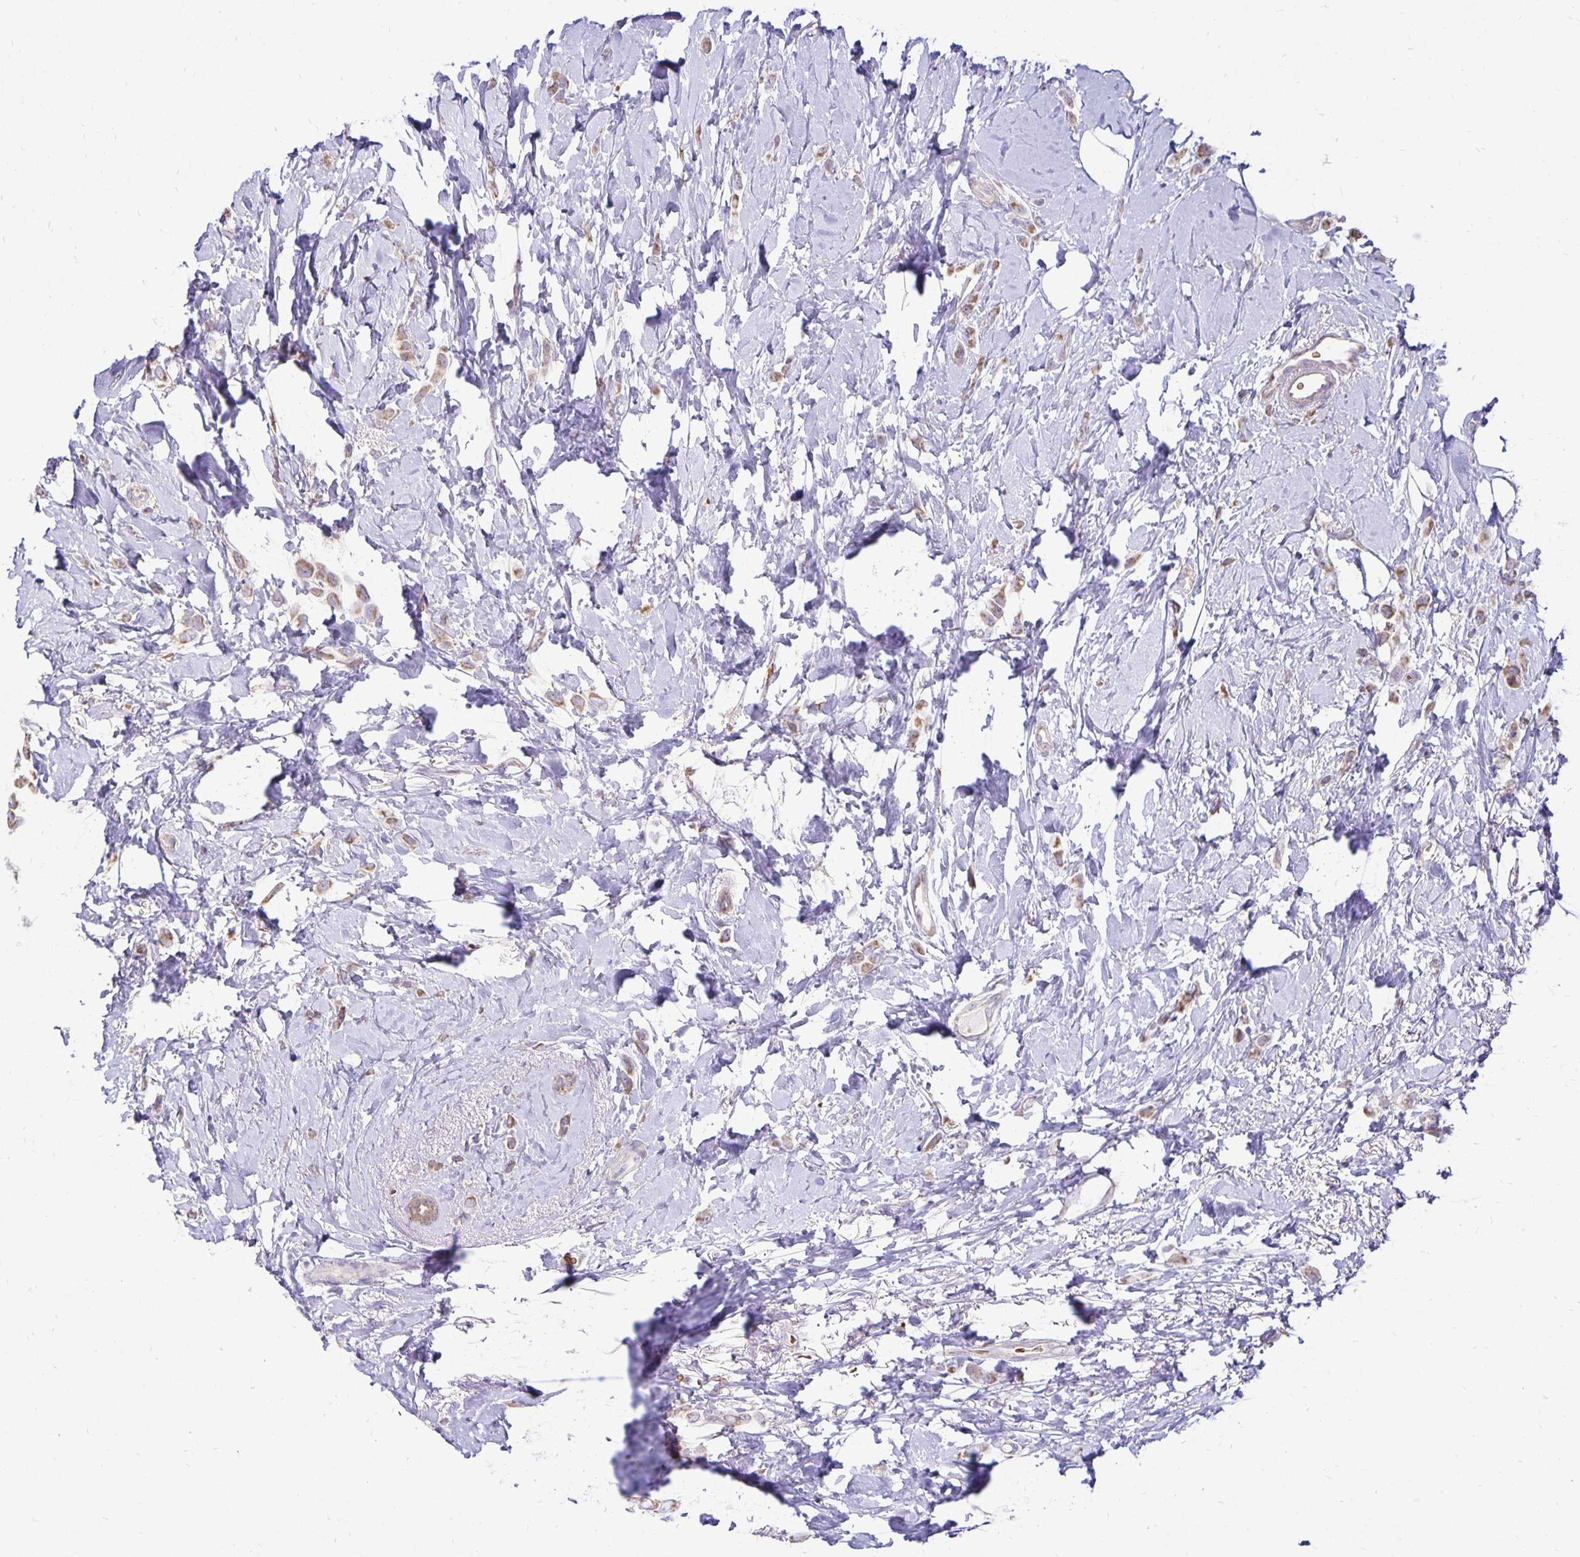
{"staining": {"intensity": "weak", "quantity": ">75%", "location": "cytoplasmic/membranous"}, "tissue": "breast cancer", "cell_type": "Tumor cells", "image_type": "cancer", "snomed": [{"axis": "morphology", "description": "Lobular carcinoma"}, {"axis": "topography", "description": "Breast"}], "caption": "Immunohistochemical staining of human lobular carcinoma (breast) displays weak cytoplasmic/membranous protein positivity in about >75% of tumor cells.", "gene": "FN3K", "patient": {"sex": "female", "age": 66}}